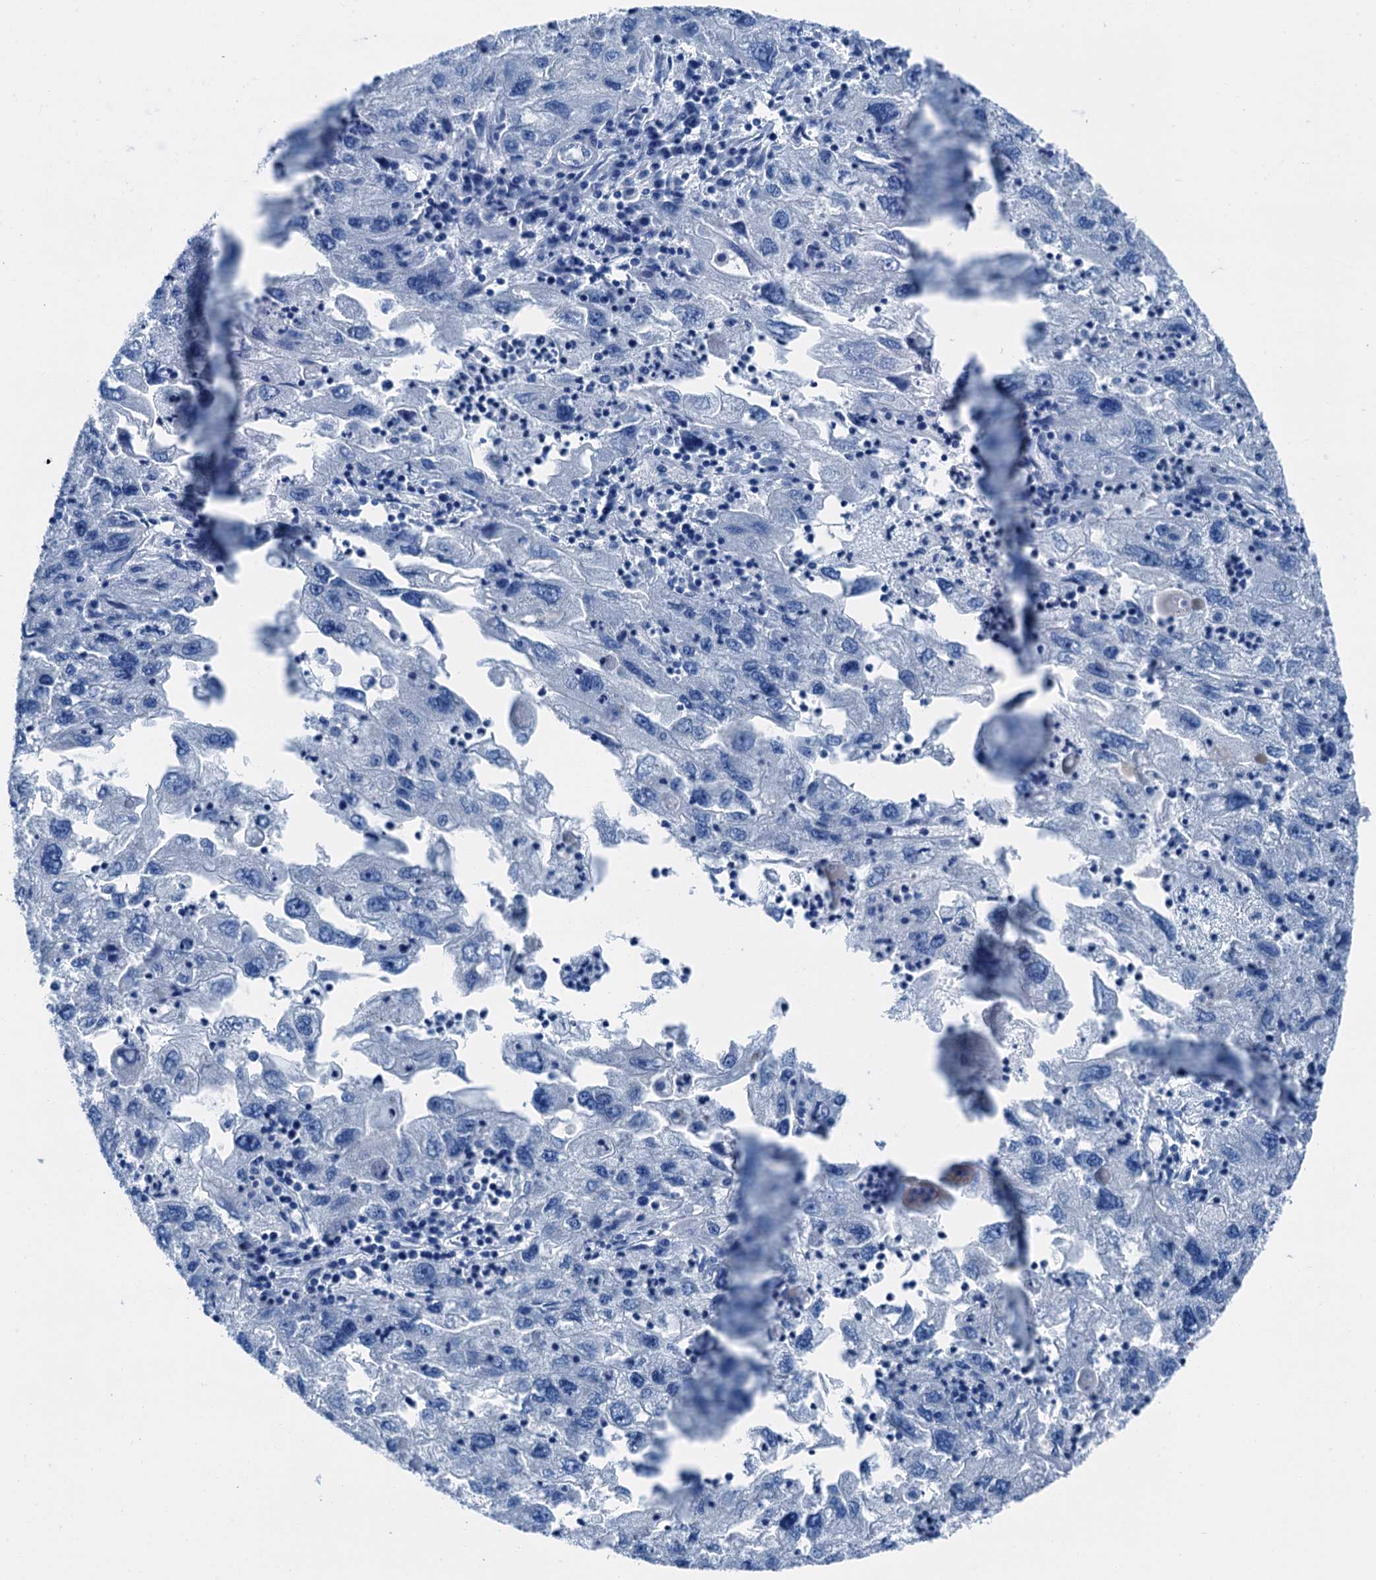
{"staining": {"intensity": "negative", "quantity": "none", "location": "none"}, "tissue": "endometrial cancer", "cell_type": "Tumor cells", "image_type": "cancer", "snomed": [{"axis": "morphology", "description": "Adenocarcinoma, NOS"}, {"axis": "topography", "description": "Endometrium"}], "caption": "This is an immunohistochemistry (IHC) micrograph of endometrial cancer (adenocarcinoma). There is no expression in tumor cells.", "gene": "CBLN3", "patient": {"sex": "female", "age": 49}}